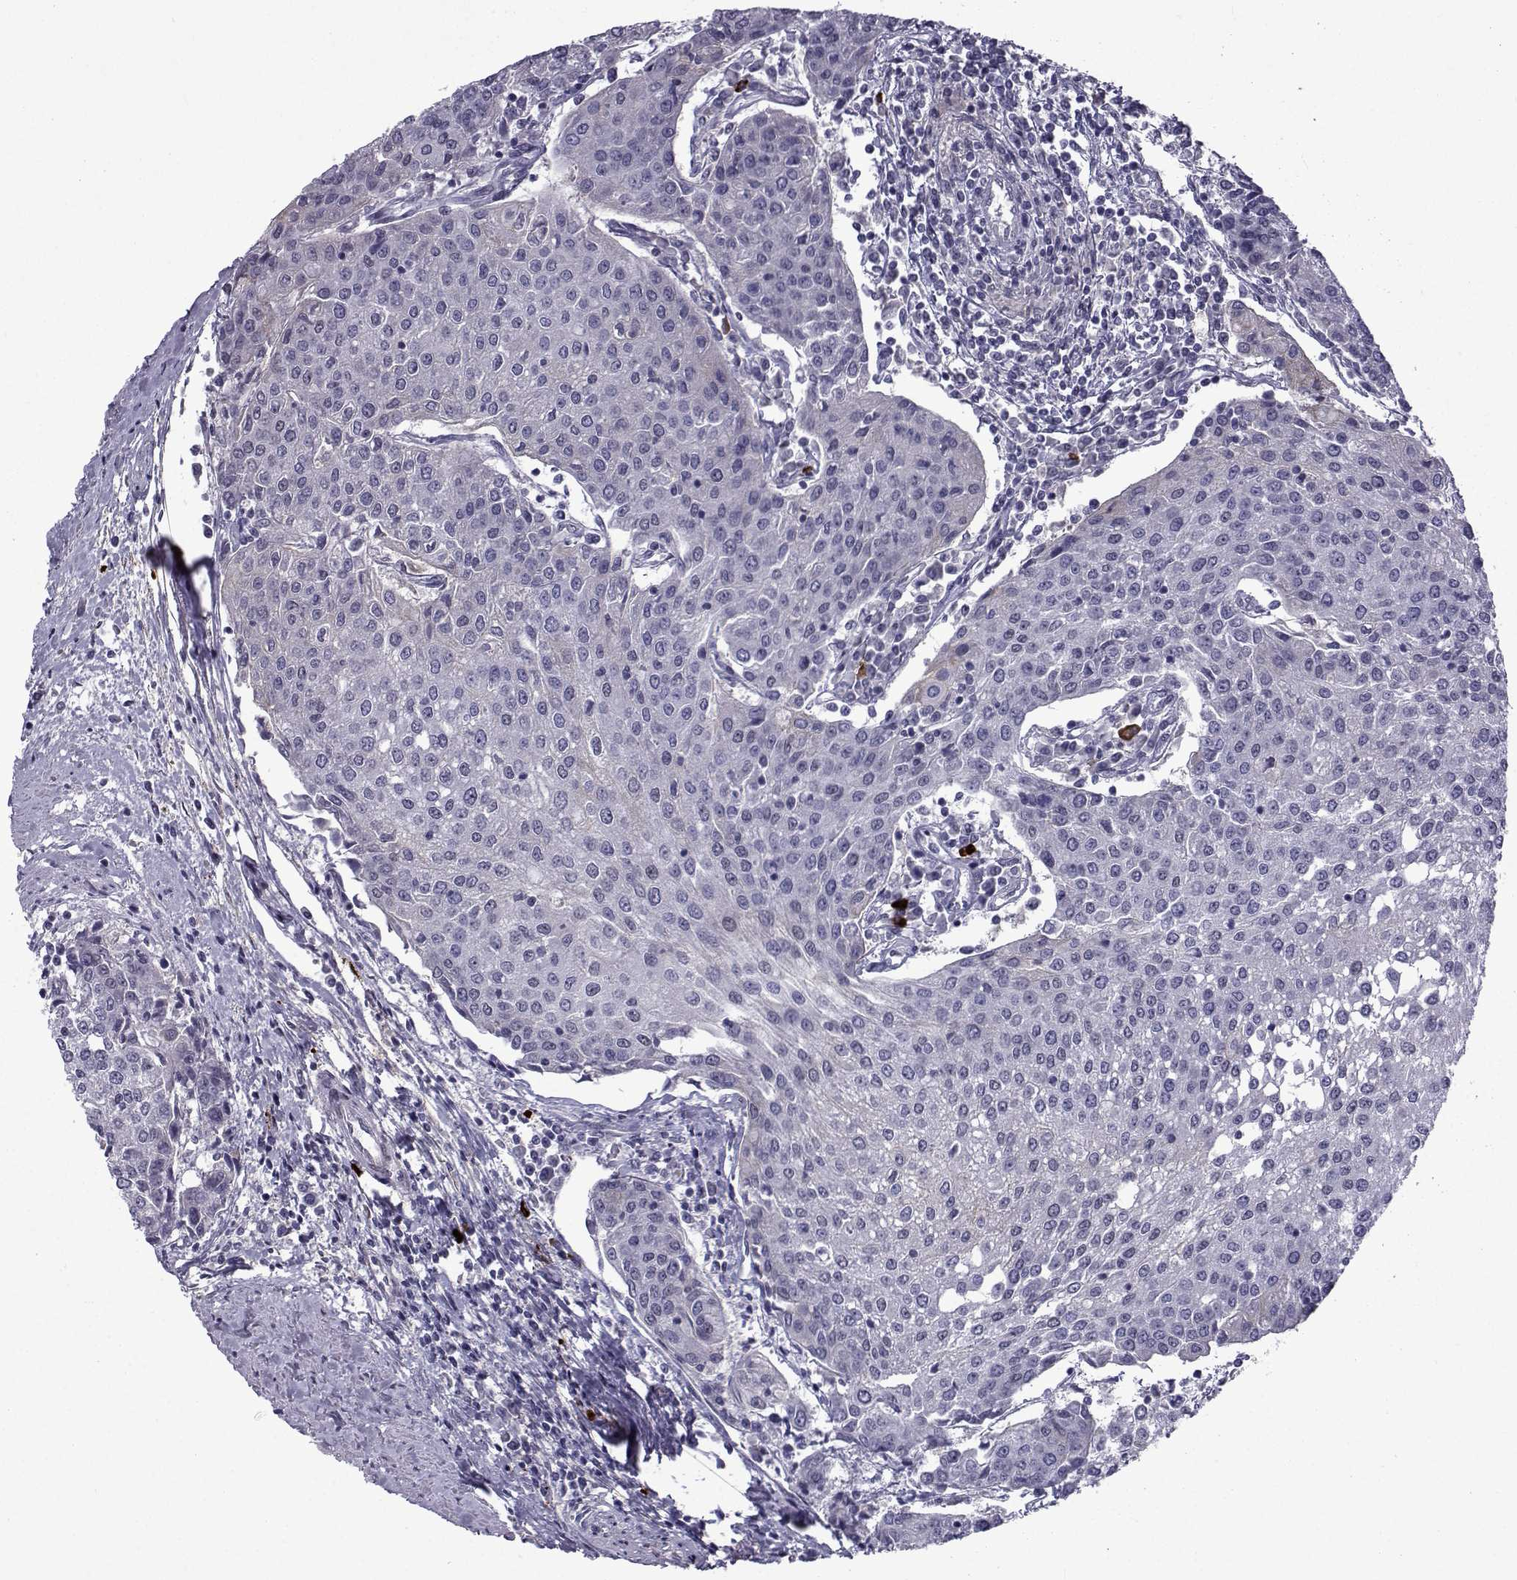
{"staining": {"intensity": "negative", "quantity": "none", "location": "none"}, "tissue": "urothelial cancer", "cell_type": "Tumor cells", "image_type": "cancer", "snomed": [{"axis": "morphology", "description": "Urothelial carcinoma, High grade"}, {"axis": "topography", "description": "Urinary bladder"}], "caption": "This photomicrograph is of high-grade urothelial carcinoma stained with immunohistochemistry to label a protein in brown with the nuclei are counter-stained blue. There is no positivity in tumor cells.", "gene": "RBM24", "patient": {"sex": "female", "age": 85}}